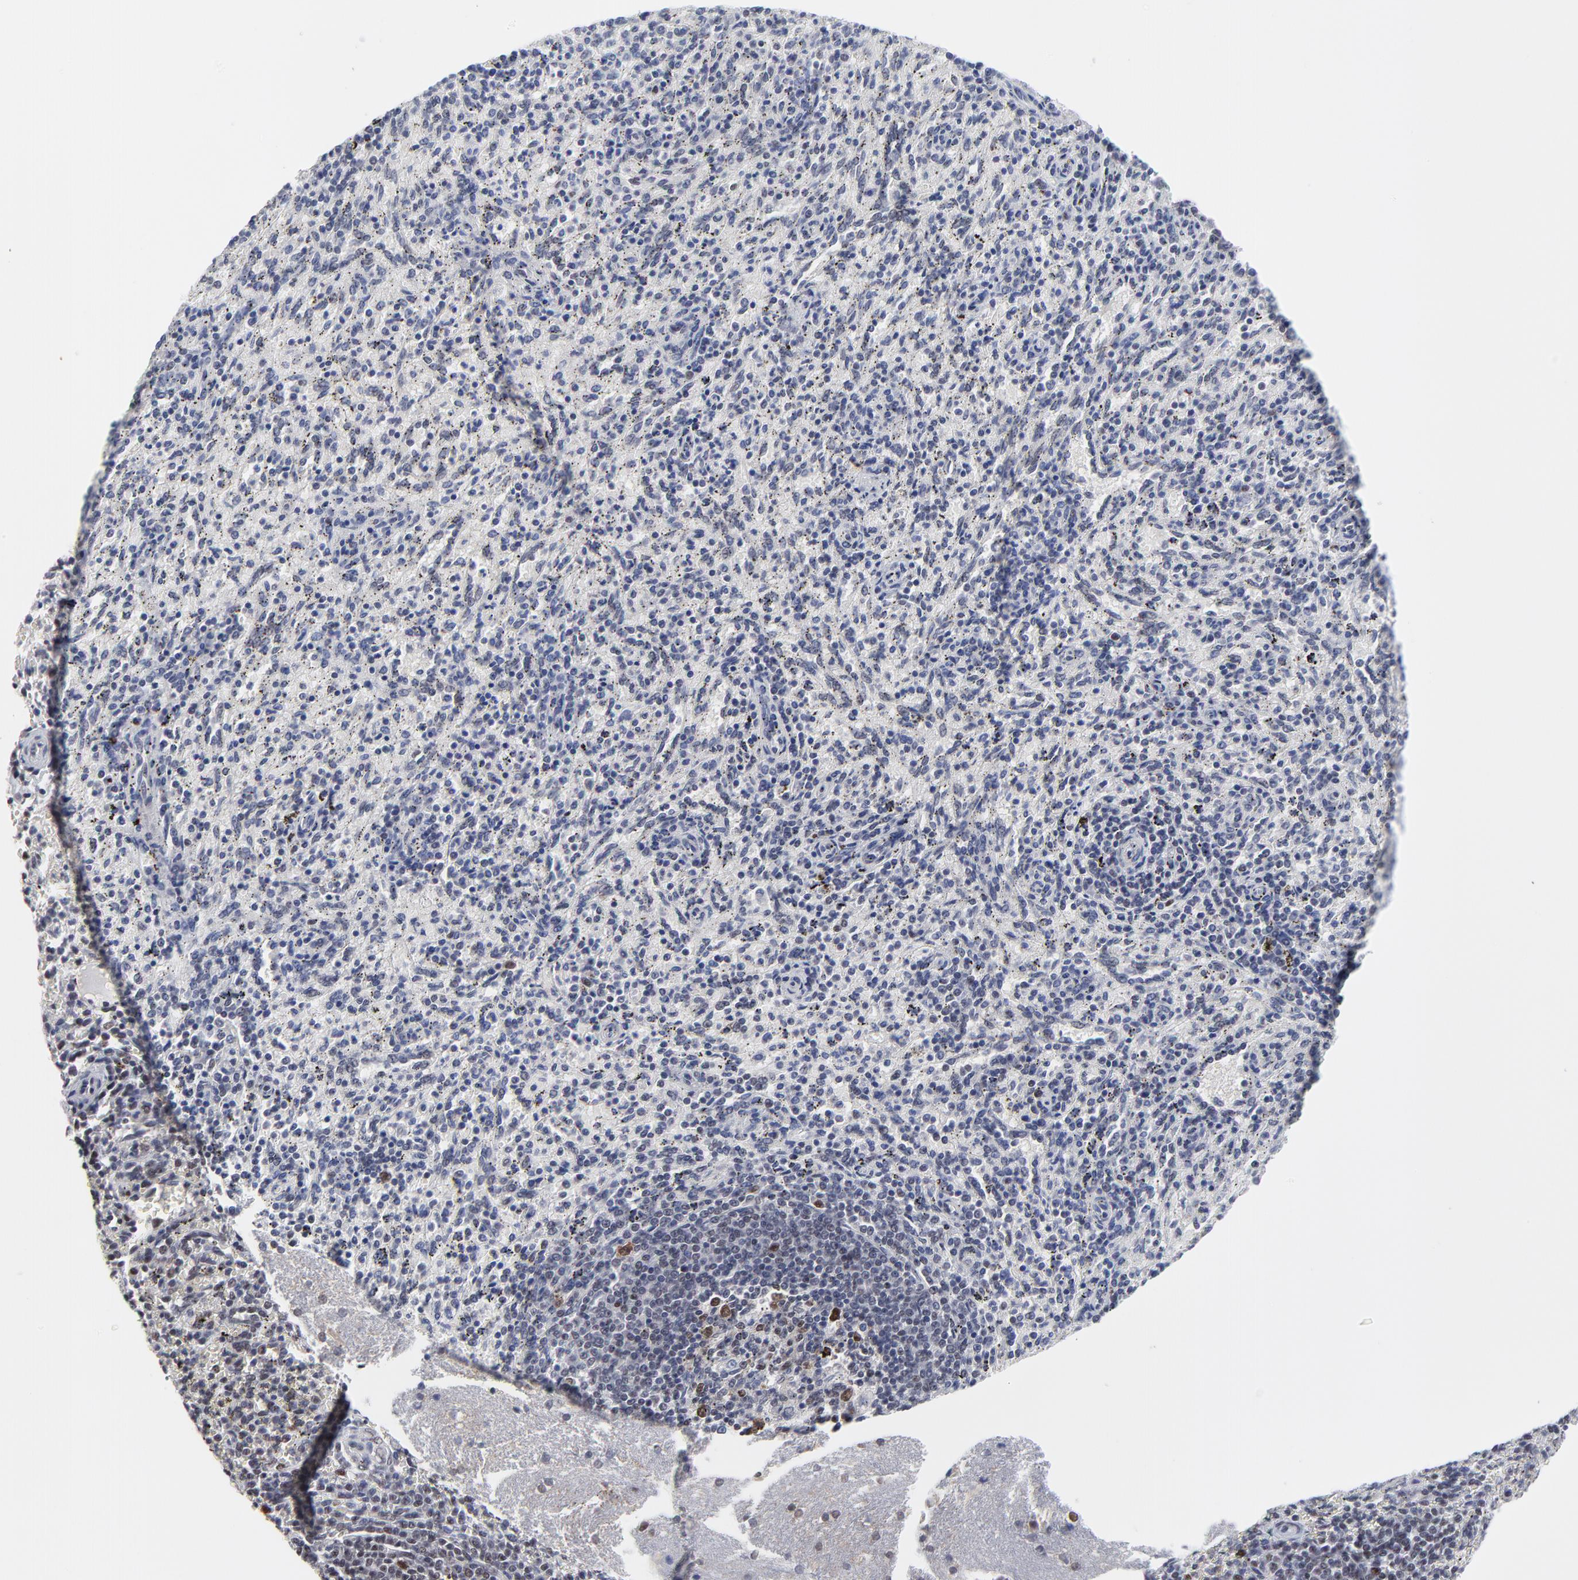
{"staining": {"intensity": "negative", "quantity": "none", "location": "none"}, "tissue": "spleen", "cell_type": "Cells in red pulp", "image_type": "normal", "snomed": [{"axis": "morphology", "description": "Normal tissue, NOS"}, {"axis": "topography", "description": "Spleen"}], "caption": "Cells in red pulp show no significant positivity in unremarkable spleen. (DAB immunohistochemistry, high magnification).", "gene": "OGFOD1", "patient": {"sex": "female", "age": 10}}